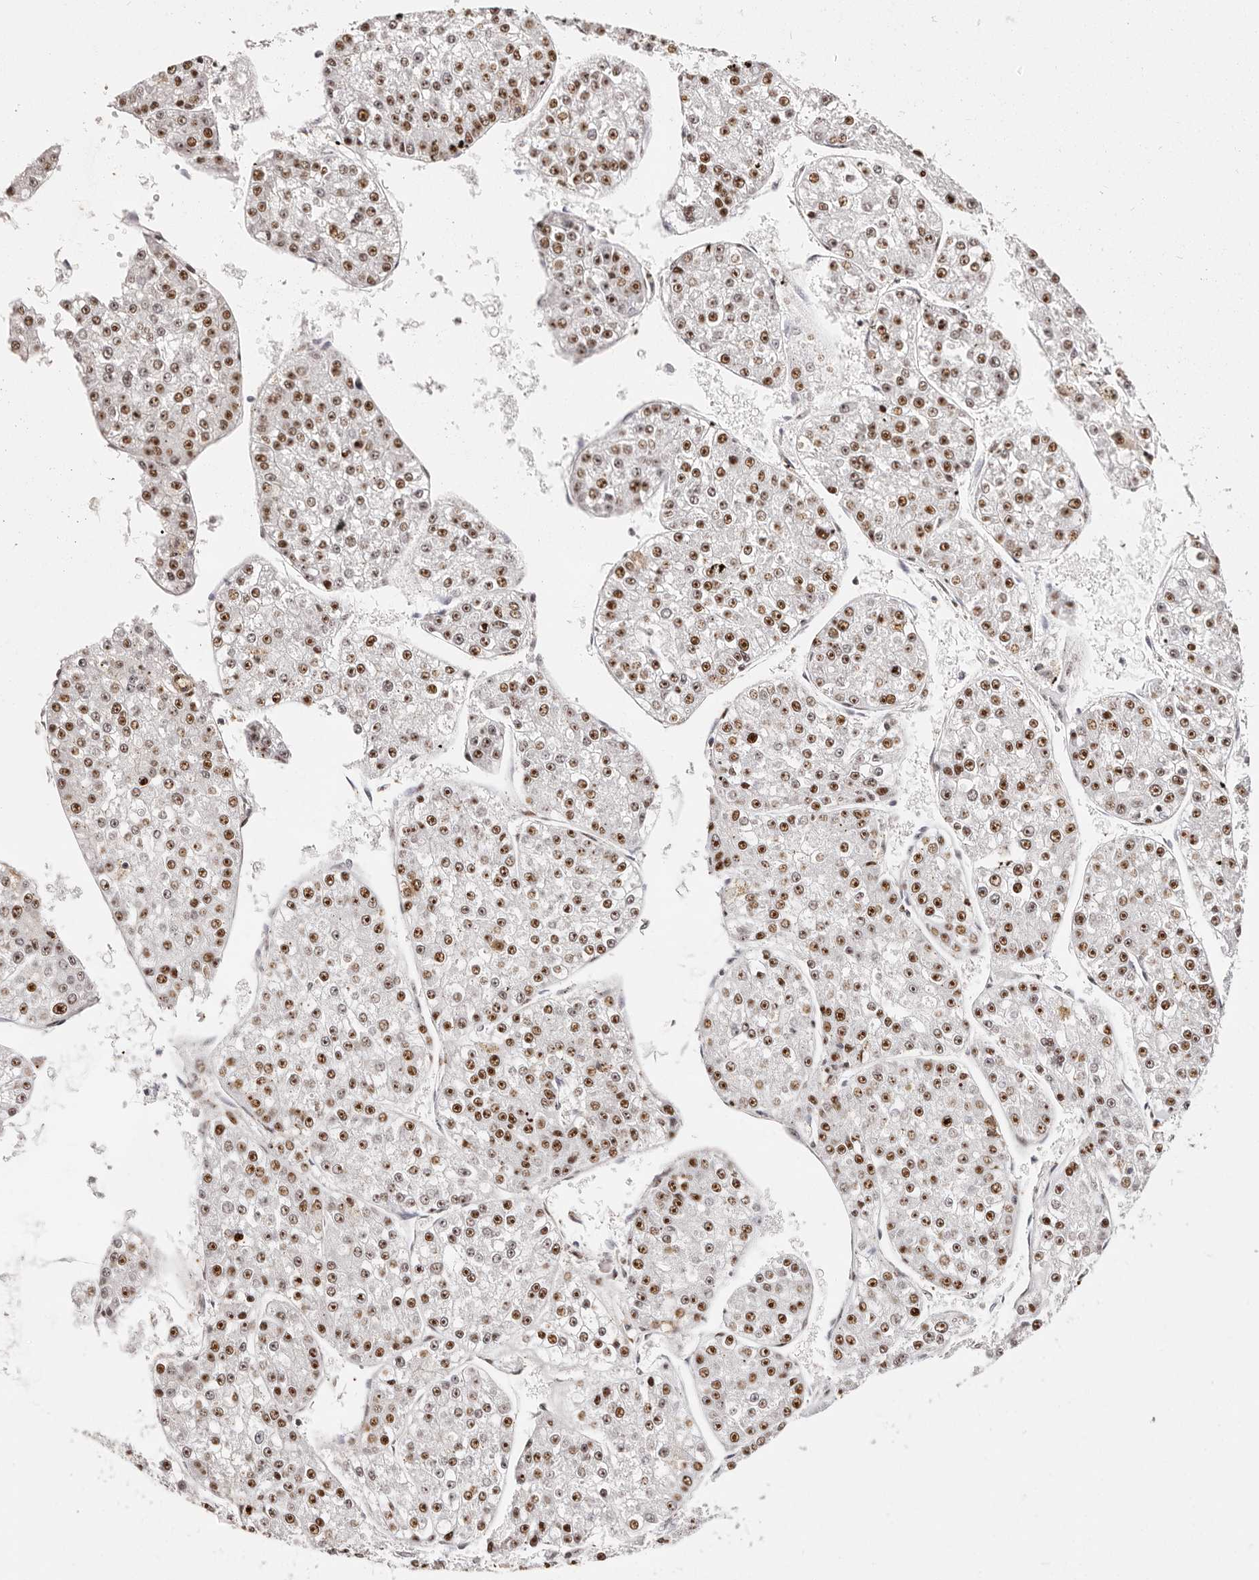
{"staining": {"intensity": "strong", "quantity": "25%-75%", "location": "nuclear"}, "tissue": "liver cancer", "cell_type": "Tumor cells", "image_type": "cancer", "snomed": [{"axis": "morphology", "description": "Carcinoma, Hepatocellular, NOS"}, {"axis": "topography", "description": "Liver"}], "caption": "Immunohistochemistry (IHC) of human hepatocellular carcinoma (liver) reveals high levels of strong nuclear staining in approximately 25%-75% of tumor cells. Nuclei are stained in blue.", "gene": "IQGAP3", "patient": {"sex": "female", "age": 73}}